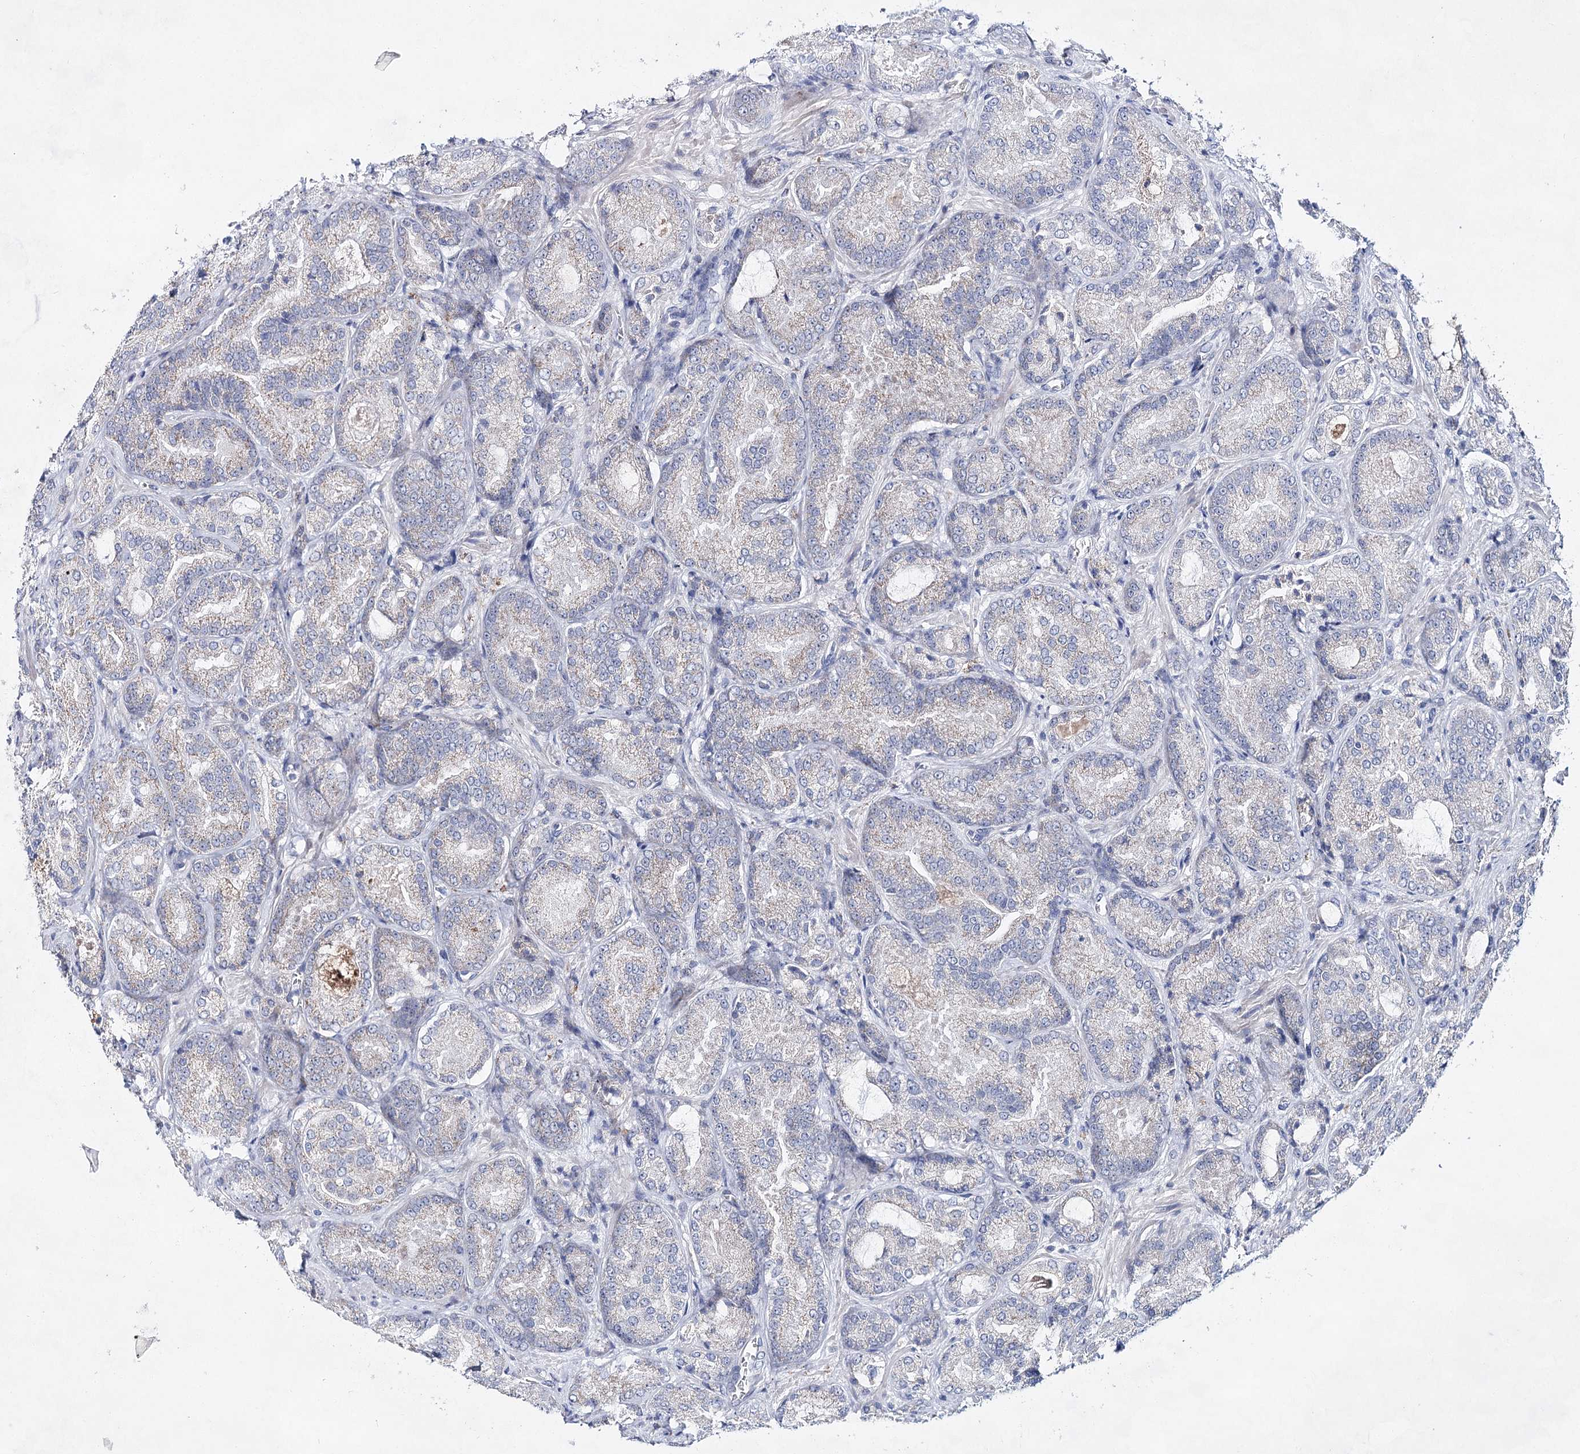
{"staining": {"intensity": "weak", "quantity": "<25%", "location": "cytoplasmic/membranous"}, "tissue": "prostate cancer", "cell_type": "Tumor cells", "image_type": "cancer", "snomed": [{"axis": "morphology", "description": "Adenocarcinoma, Low grade"}, {"axis": "topography", "description": "Prostate"}], "caption": "DAB (3,3'-diaminobenzidine) immunohistochemical staining of human prostate cancer displays no significant expression in tumor cells. The staining is performed using DAB brown chromogen with nuclei counter-stained in using hematoxylin.", "gene": "BPHL", "patient": {"sex": "male", "age": 74}}